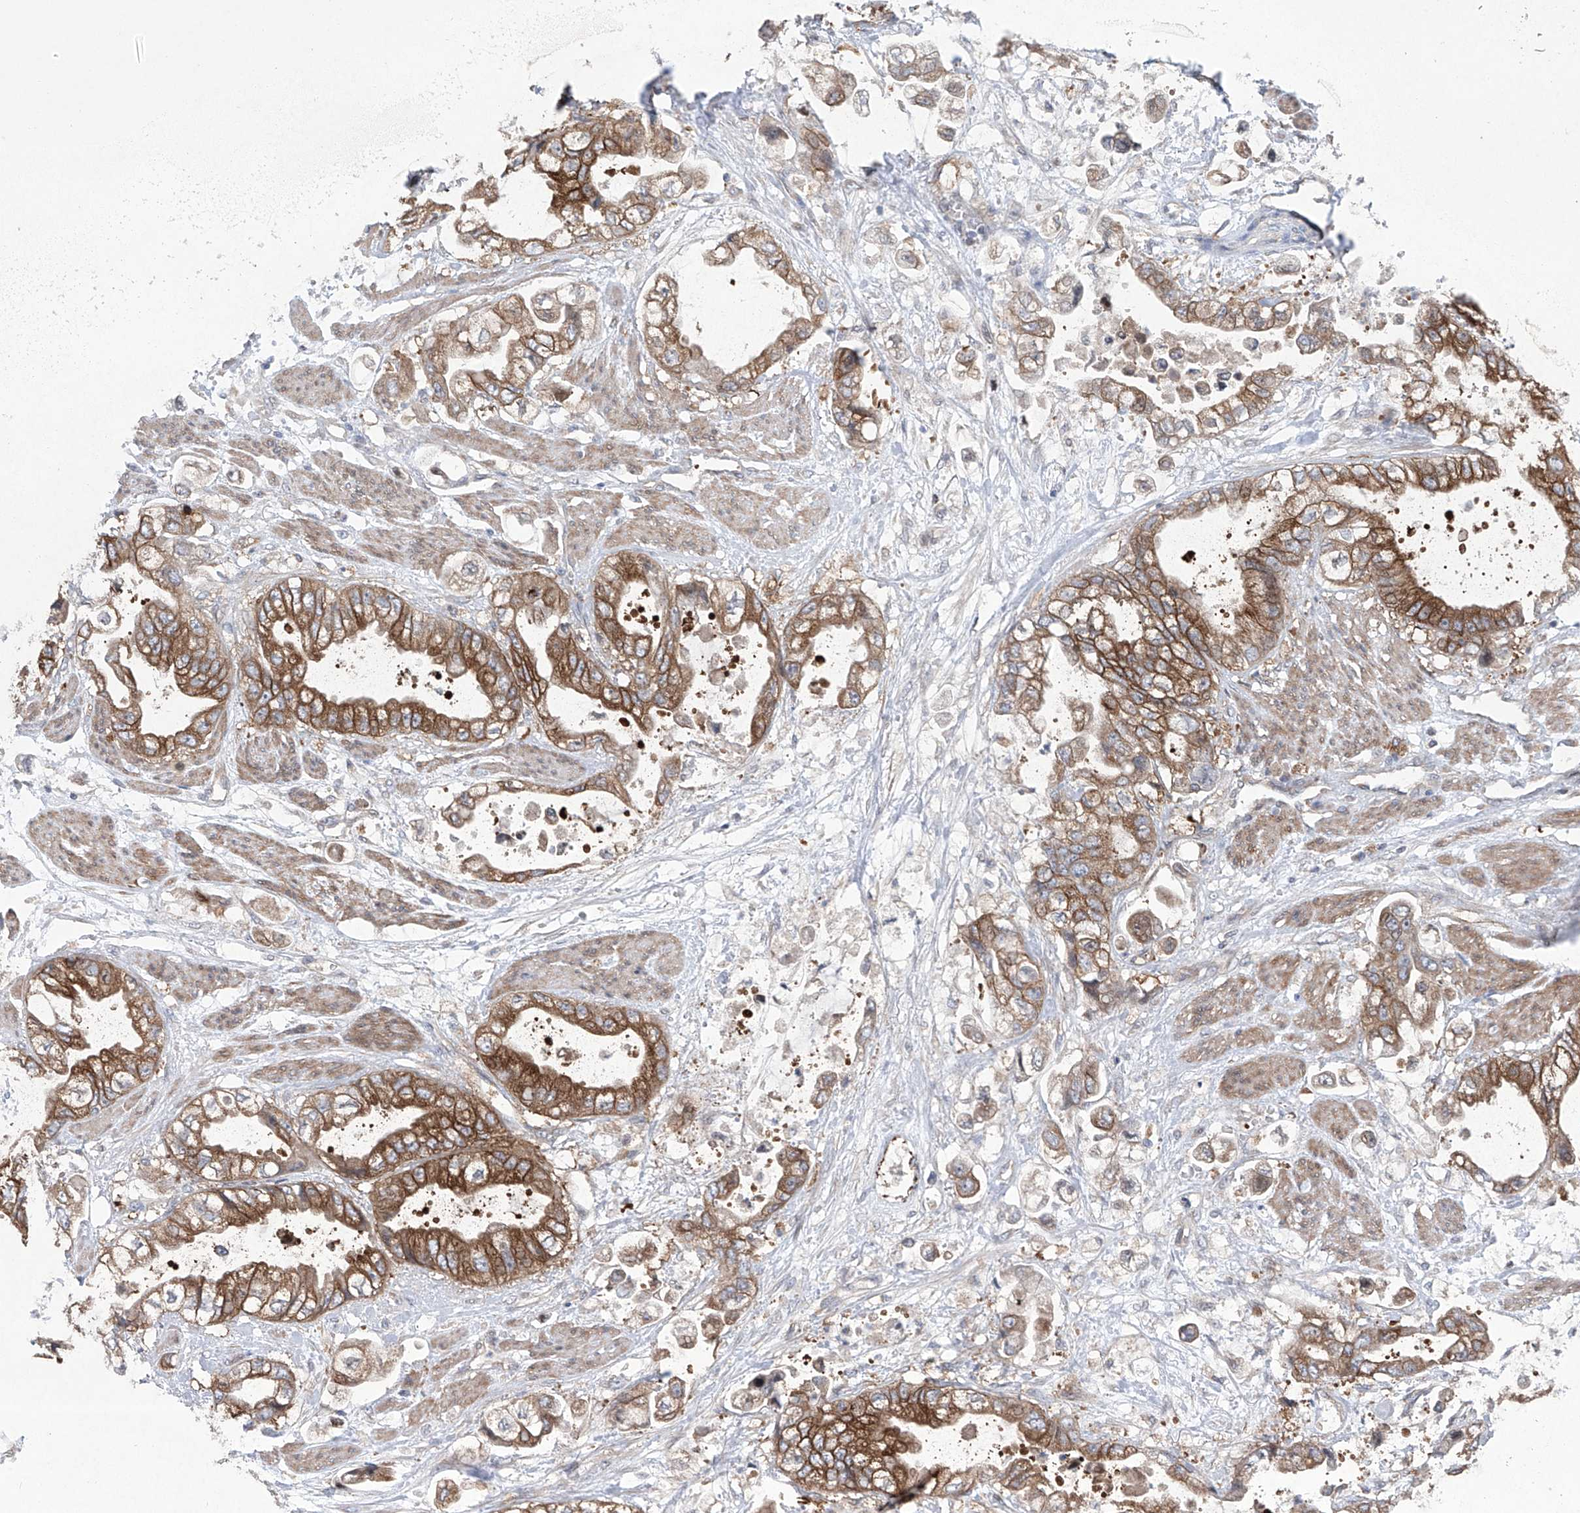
{"staining": {"intensity": "moderate", "quantity": ">75%", "location": "cytoplasmic/membranous"}, "tissue": "stomach cancer", "cell_type": "Tumor cells", "image_type": "cancer", "snomed": [{"axis": "morphology", "description": "Adenocarcinoma, NOS"}, {"axis": "topography", "description": "Stomach"}], "caption": "The photomicrograph demonstrates staining of stomach cancer, revealing moderate cytoplasmic/membranous protein positivity (brown color) within tumor cells. The staining was performed using DAB (3,3'-diaminobenzidine), with brown indicating positive protein expression. Nuclei are stained blue with hematoxylin.", "gene": "KLC4", "patient": {"sex": "male", "age": 62}}